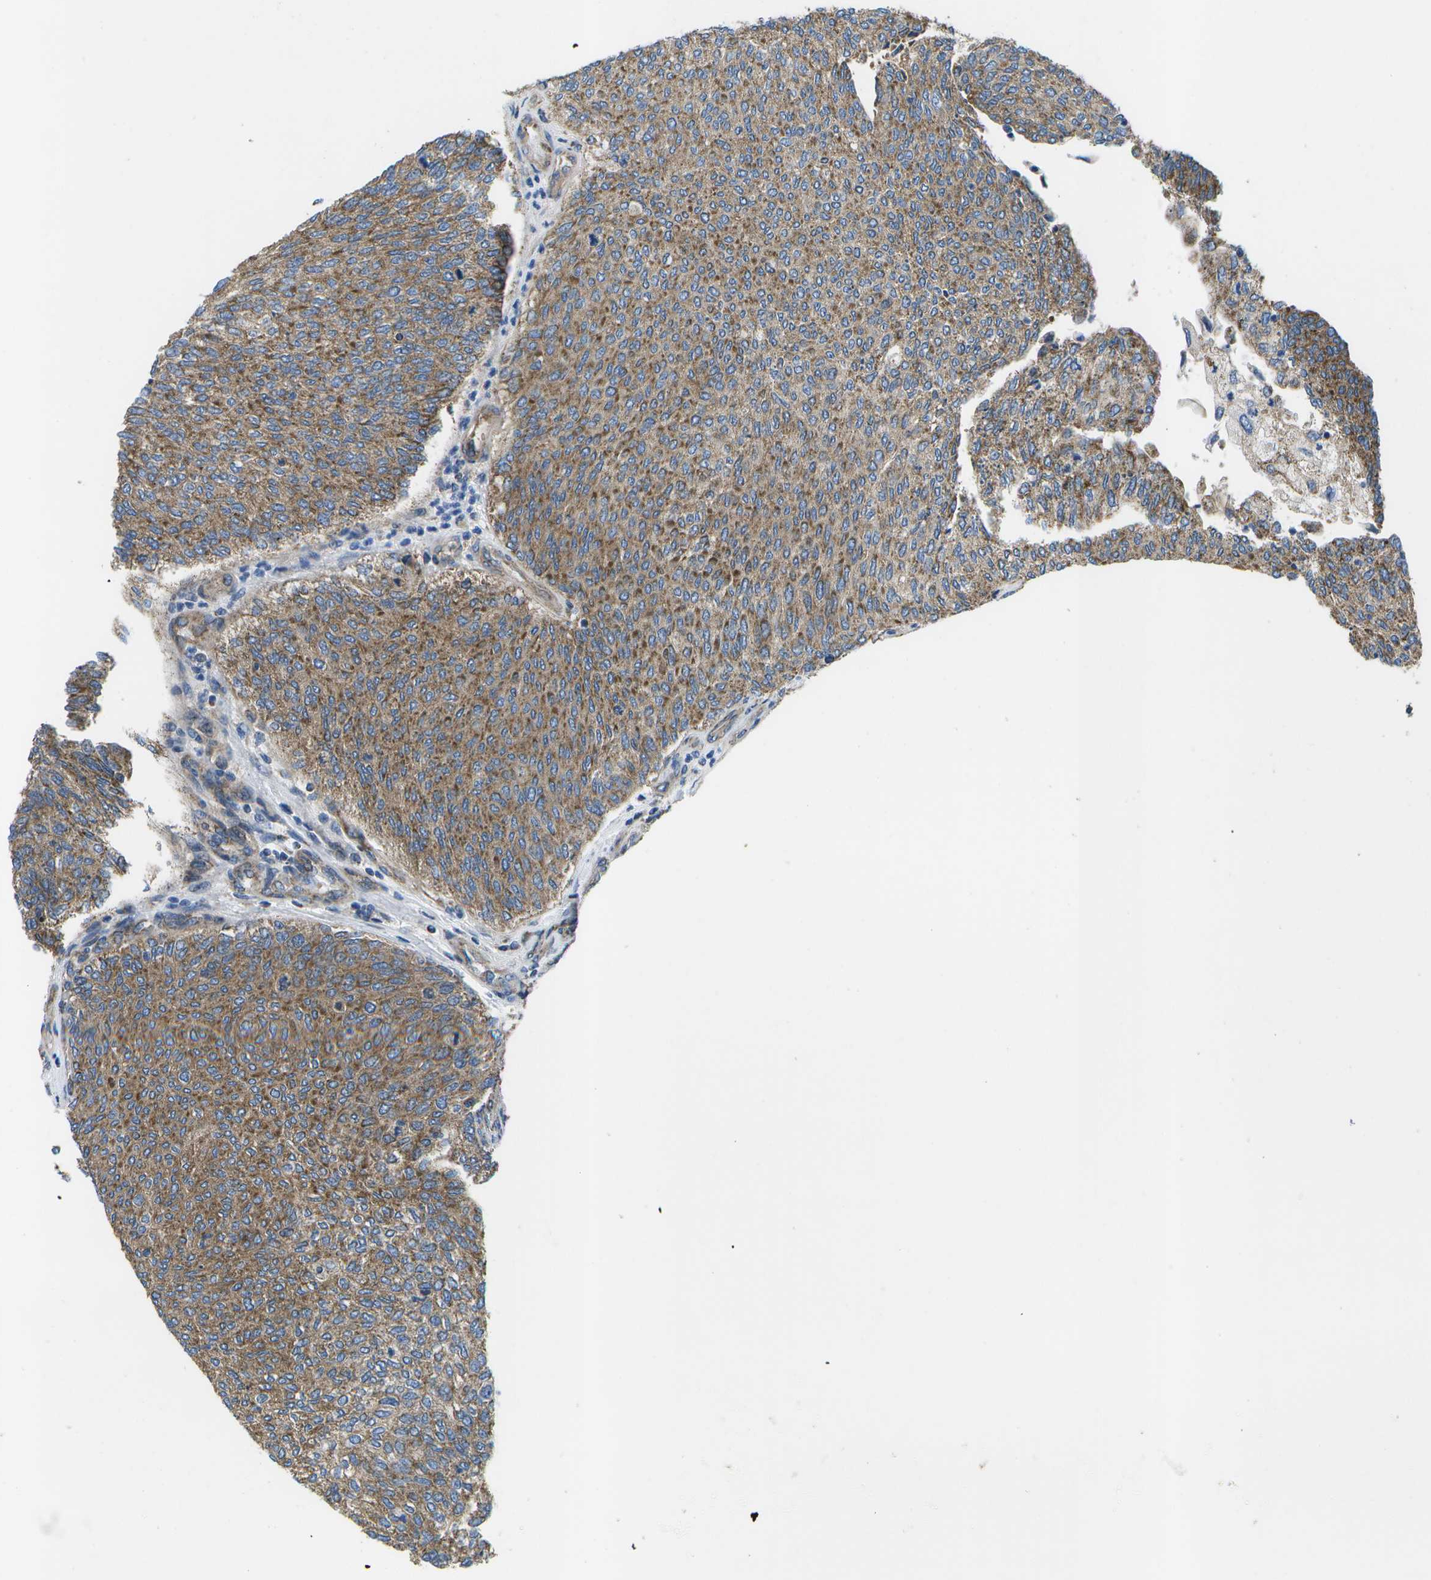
{"staining": {"intensity": "moderate", "quantity": ">75%", "location": "cytoplasmic/membranous"}, "tissue": "urothelial cancer", "cell_type": "Tumor cells", "image_type": "cancer", "snomed": [{"axis": "morphology", "description": "Urothelial carcinoma, Low grade"}, {"axis": "topography", "description": "Urinary bladder"}], "caption": "Moderate cytoplasmic/membranous protein positivity is present in approximately >75% of tumor cells in urothelial cancer.", "gene": "MVK", "patient": {"sex": "female", "age": 79}}